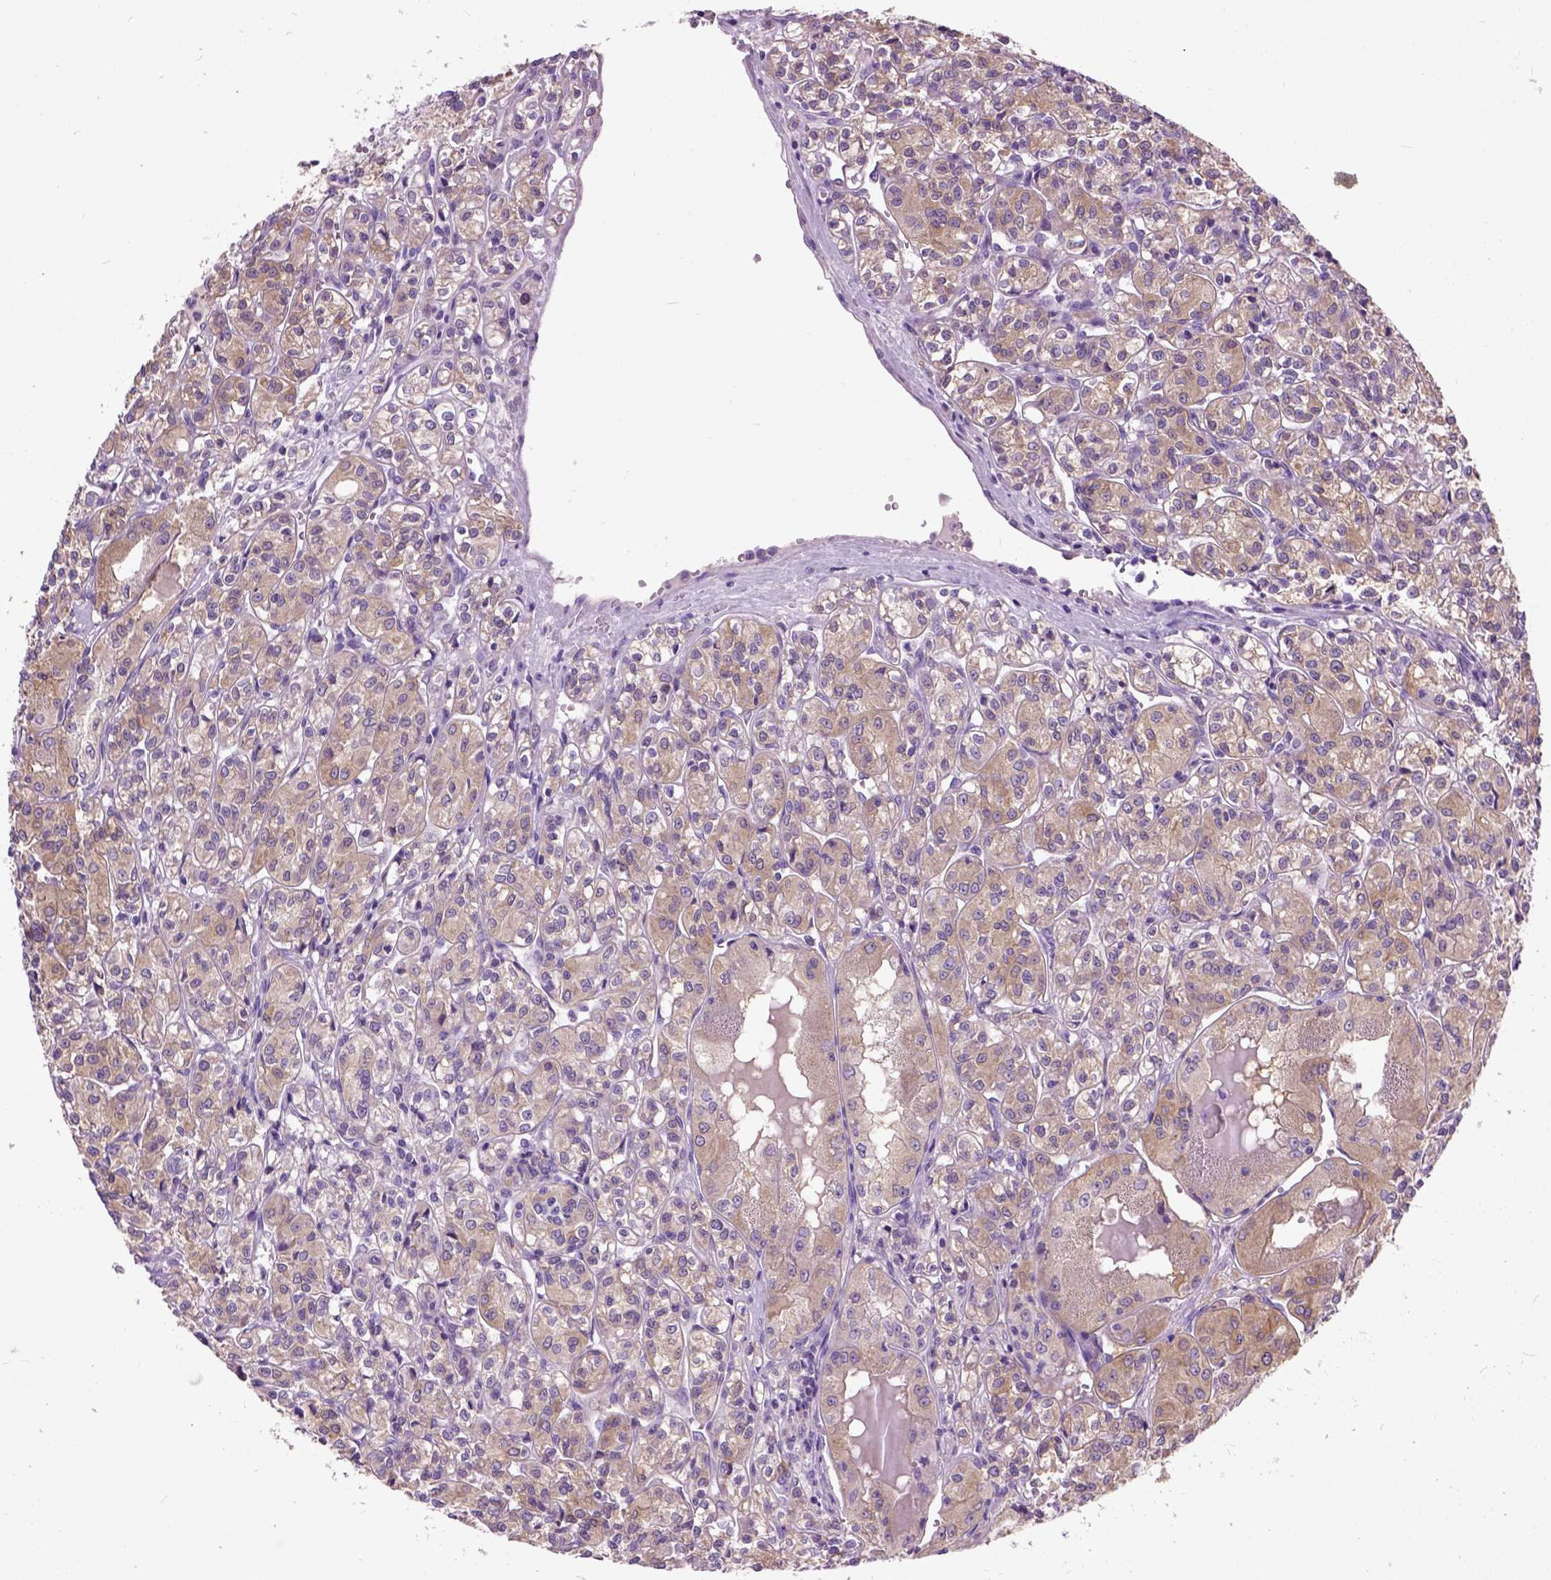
{"staining": {"intensity": "moderate", "quantity": ">75%", "location": "cytoplasmic/membranous"}, "tissue": "renal cancer", "cell_type": "Tumor cells", "image_type": "cancer", "snomed": [{"axis": "morphology", "description": "Adenocarcinoma, NOS"}, {"axis": "topography", "description": "Kidney"}], "caption": "Renal cancer (adenocarcinoma) tissue reveals moderate cytoplasmic/membranous staining in approximately >75% of tumor cells", "gene": "MAPT", "patient": {"sex": "male", "age": 36}}